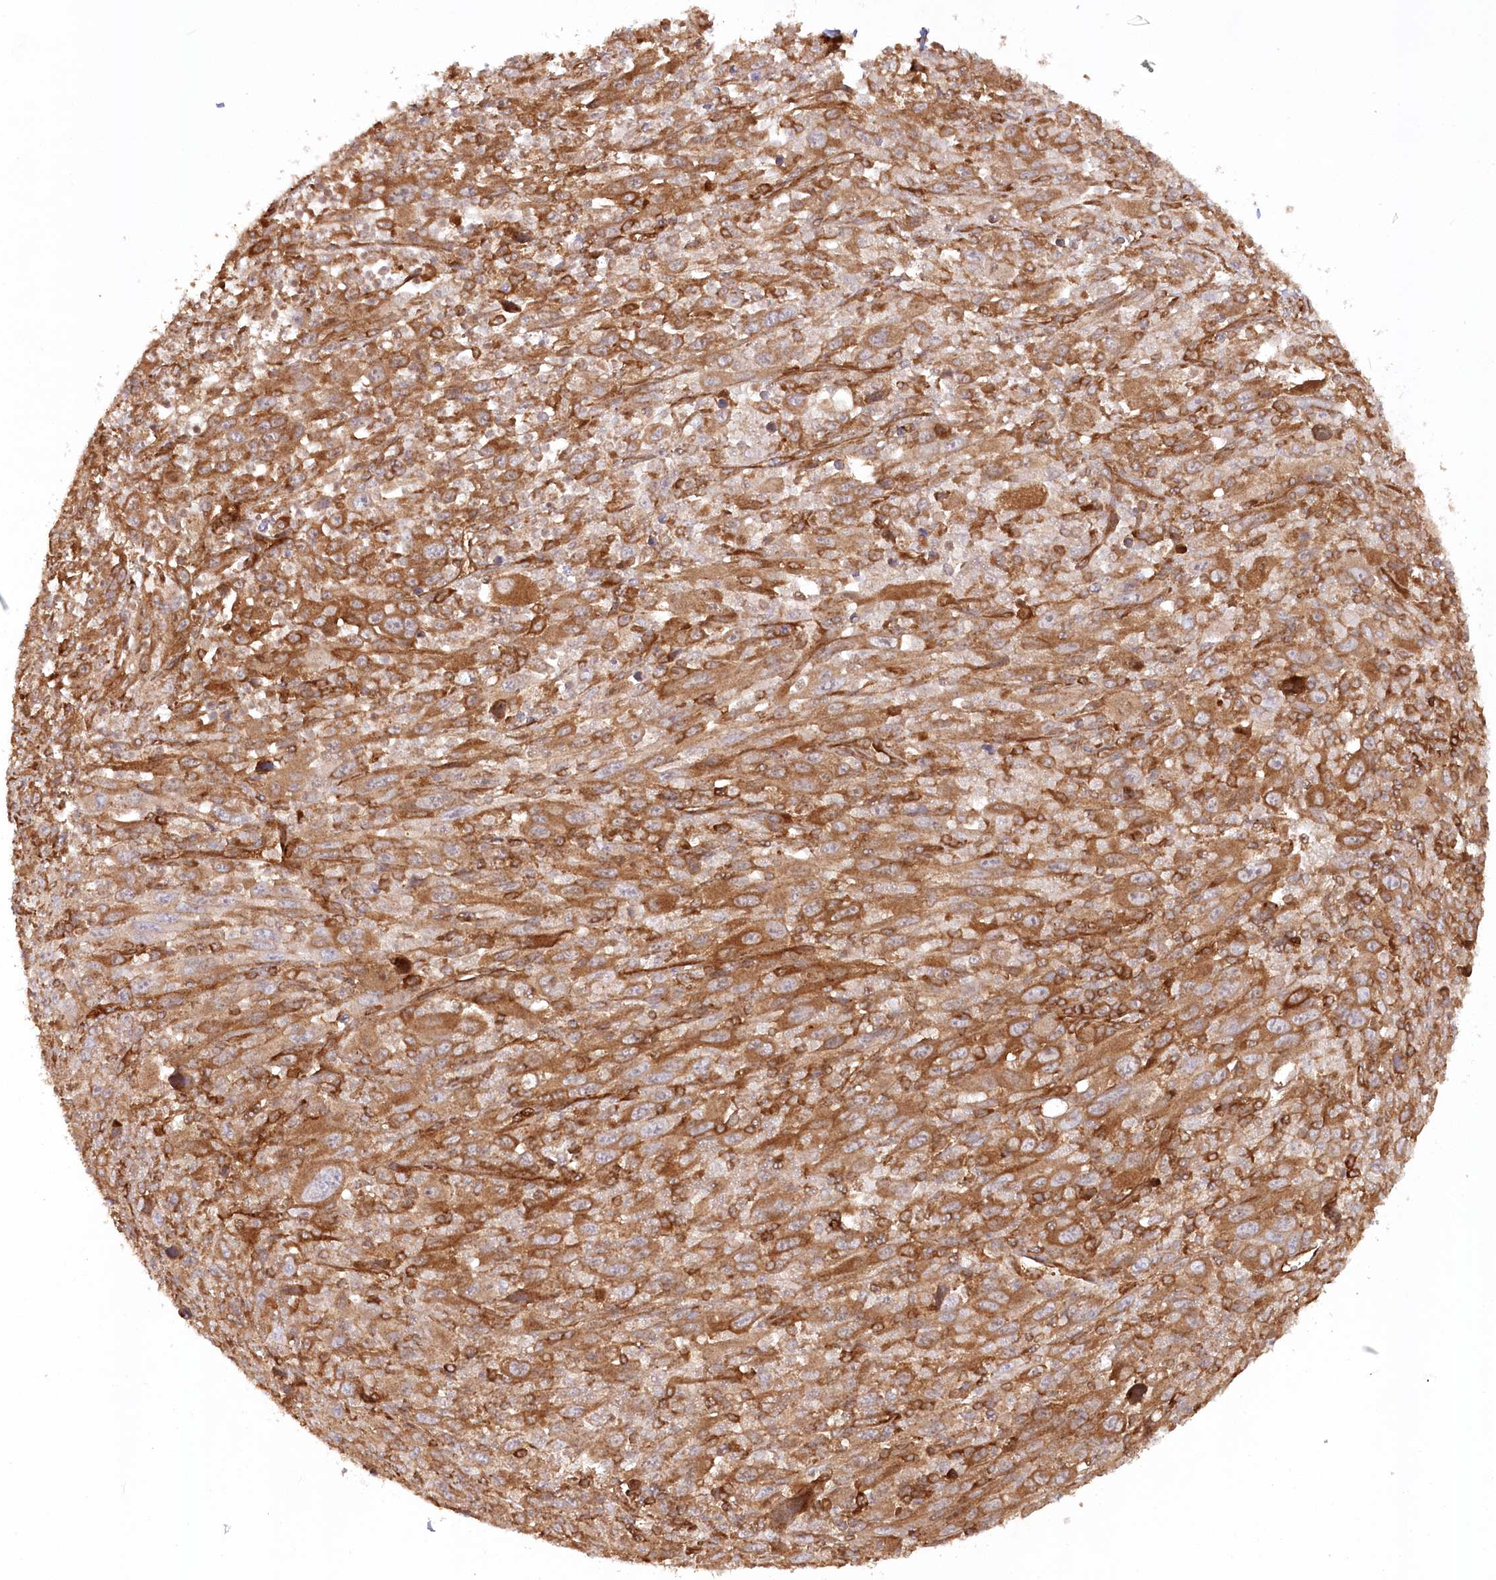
{"staining": {"intensity": "moderate", "quantity": ">75%", "location": "cytoplasmic/membranous"}, "tissue": "melanoma", "cell_type": "Tumor cells", "image_type": "cancer", "snomed": [{"axis": "morphology", "description": "Malignant melanoma, Metastatic site"}, {"axis": "topography", "description": "Skin"}], "caption": "About >75% of tumor cells in malignant melanoma (metastatic site) display moderate cytoplasmic/membranous protein positivity as visualized by brown immunohistochemical staining.", "gene": "PAIP2", "patient": {"sex": "female", "age": 56}}